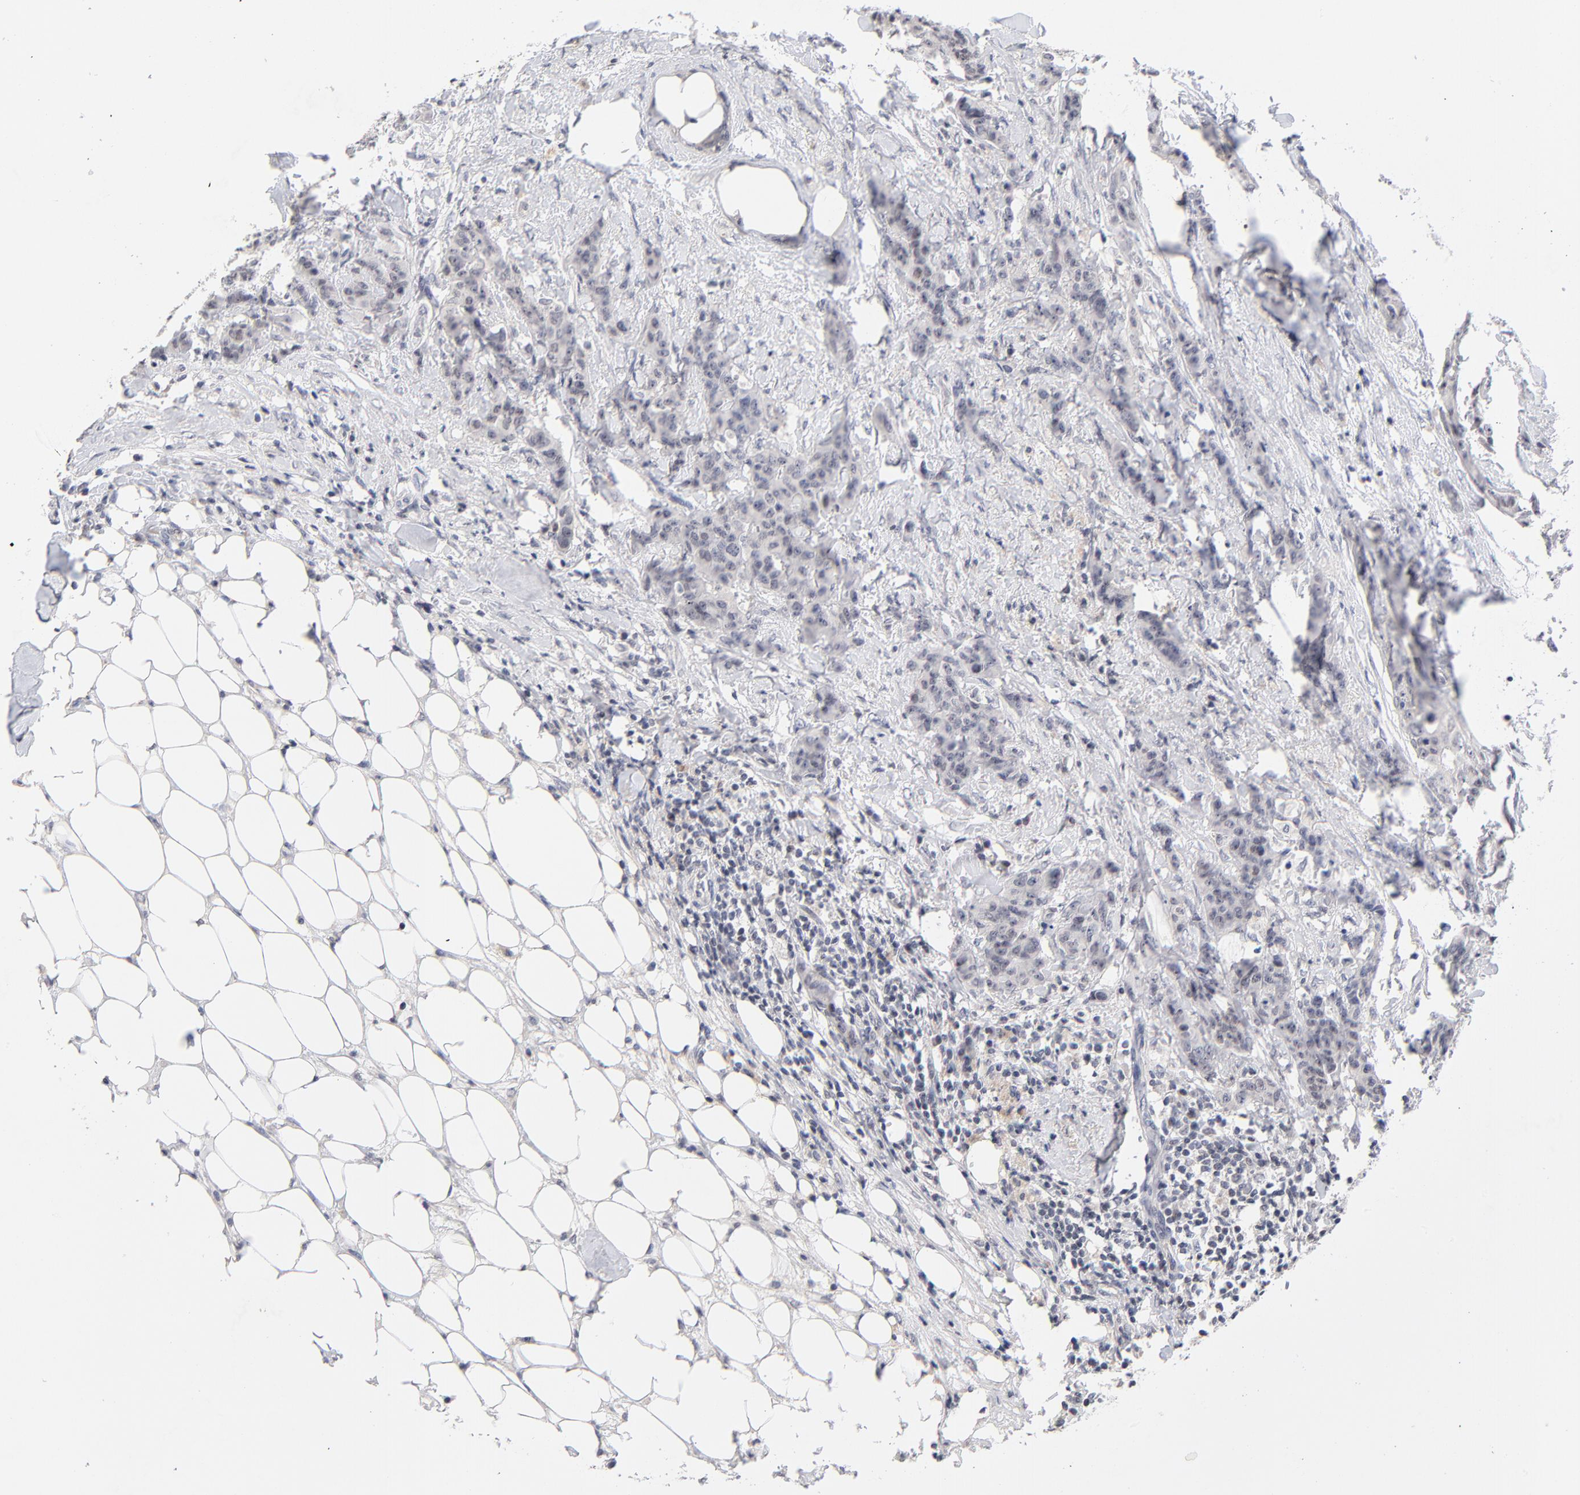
{"staining": {"intensity": "negative", "quantity": "none", "location": "none"}, "tissue": "breast cancer", "cell_type": "Tumor cells", "image_type": "cancer", "snomed": [{"axis": "morphology", "description": "Duct carcinoma"}, {"axis": "topography", "description": "Breast"}], "caption": "A photomicrograph of breast infiltrating ductal carcinoma stained for a protein displays no brown staining in tumor cells.", "gene": "ORC2", "patient": {"sex": "female", "age": 40}}